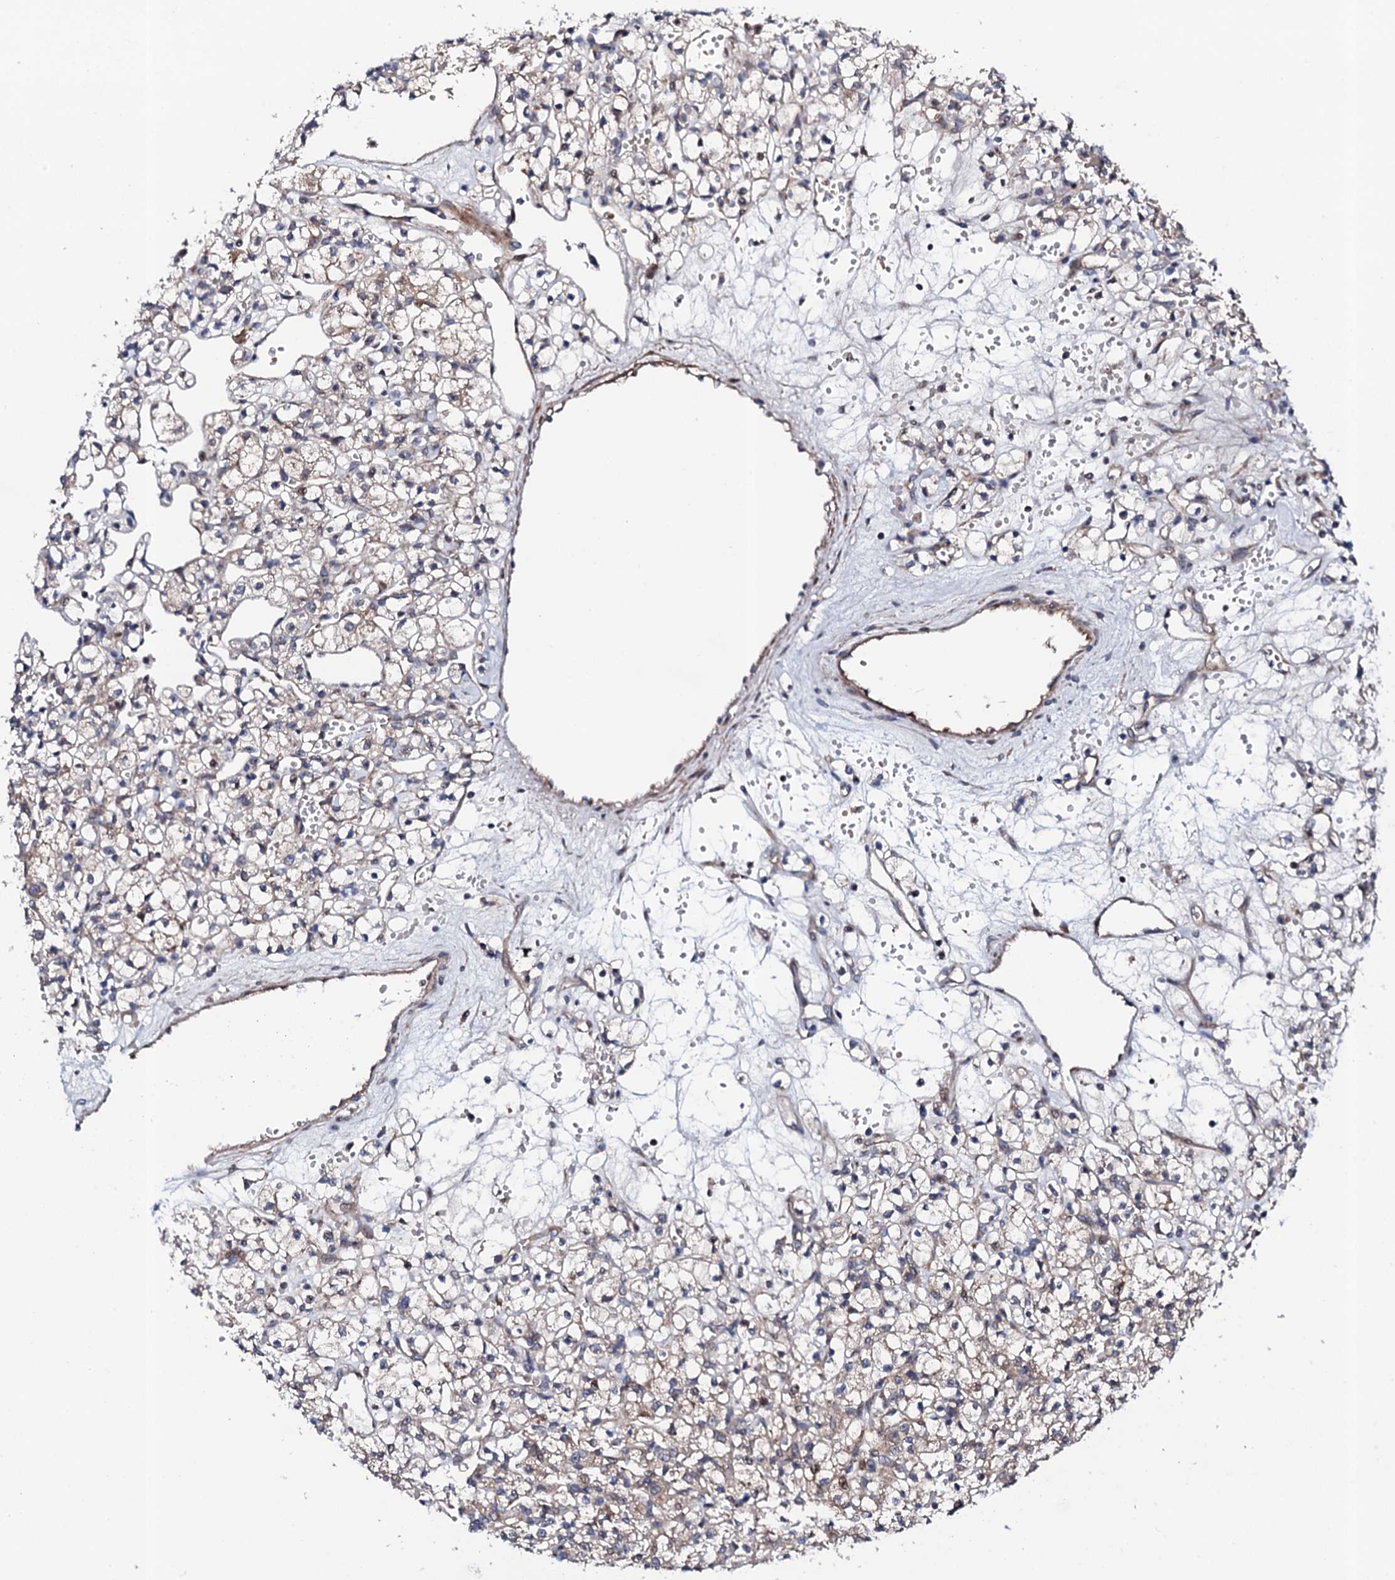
{"staining": {"intensity": "weak", "quantity": "<25%", "location": "cytoplasmic/membranous"}, "tissue": "renal cancer", "cell_type": "Tumor cells", "image_type": "cancer", "snomed": [{"axis": "morphology", "description": "Adenocarcinoma, NOS"}, {"axis": "topography", "description": "Kidney"}], "caption": "Immunohistochemistry (IHC) photomicrograph of adenocarcinoma (renal) stained for a protein (brown), which reveals no positivity in tumor cells.", "gene": "CIAO2A", "patient": {"sex": "female", "age": 59}}